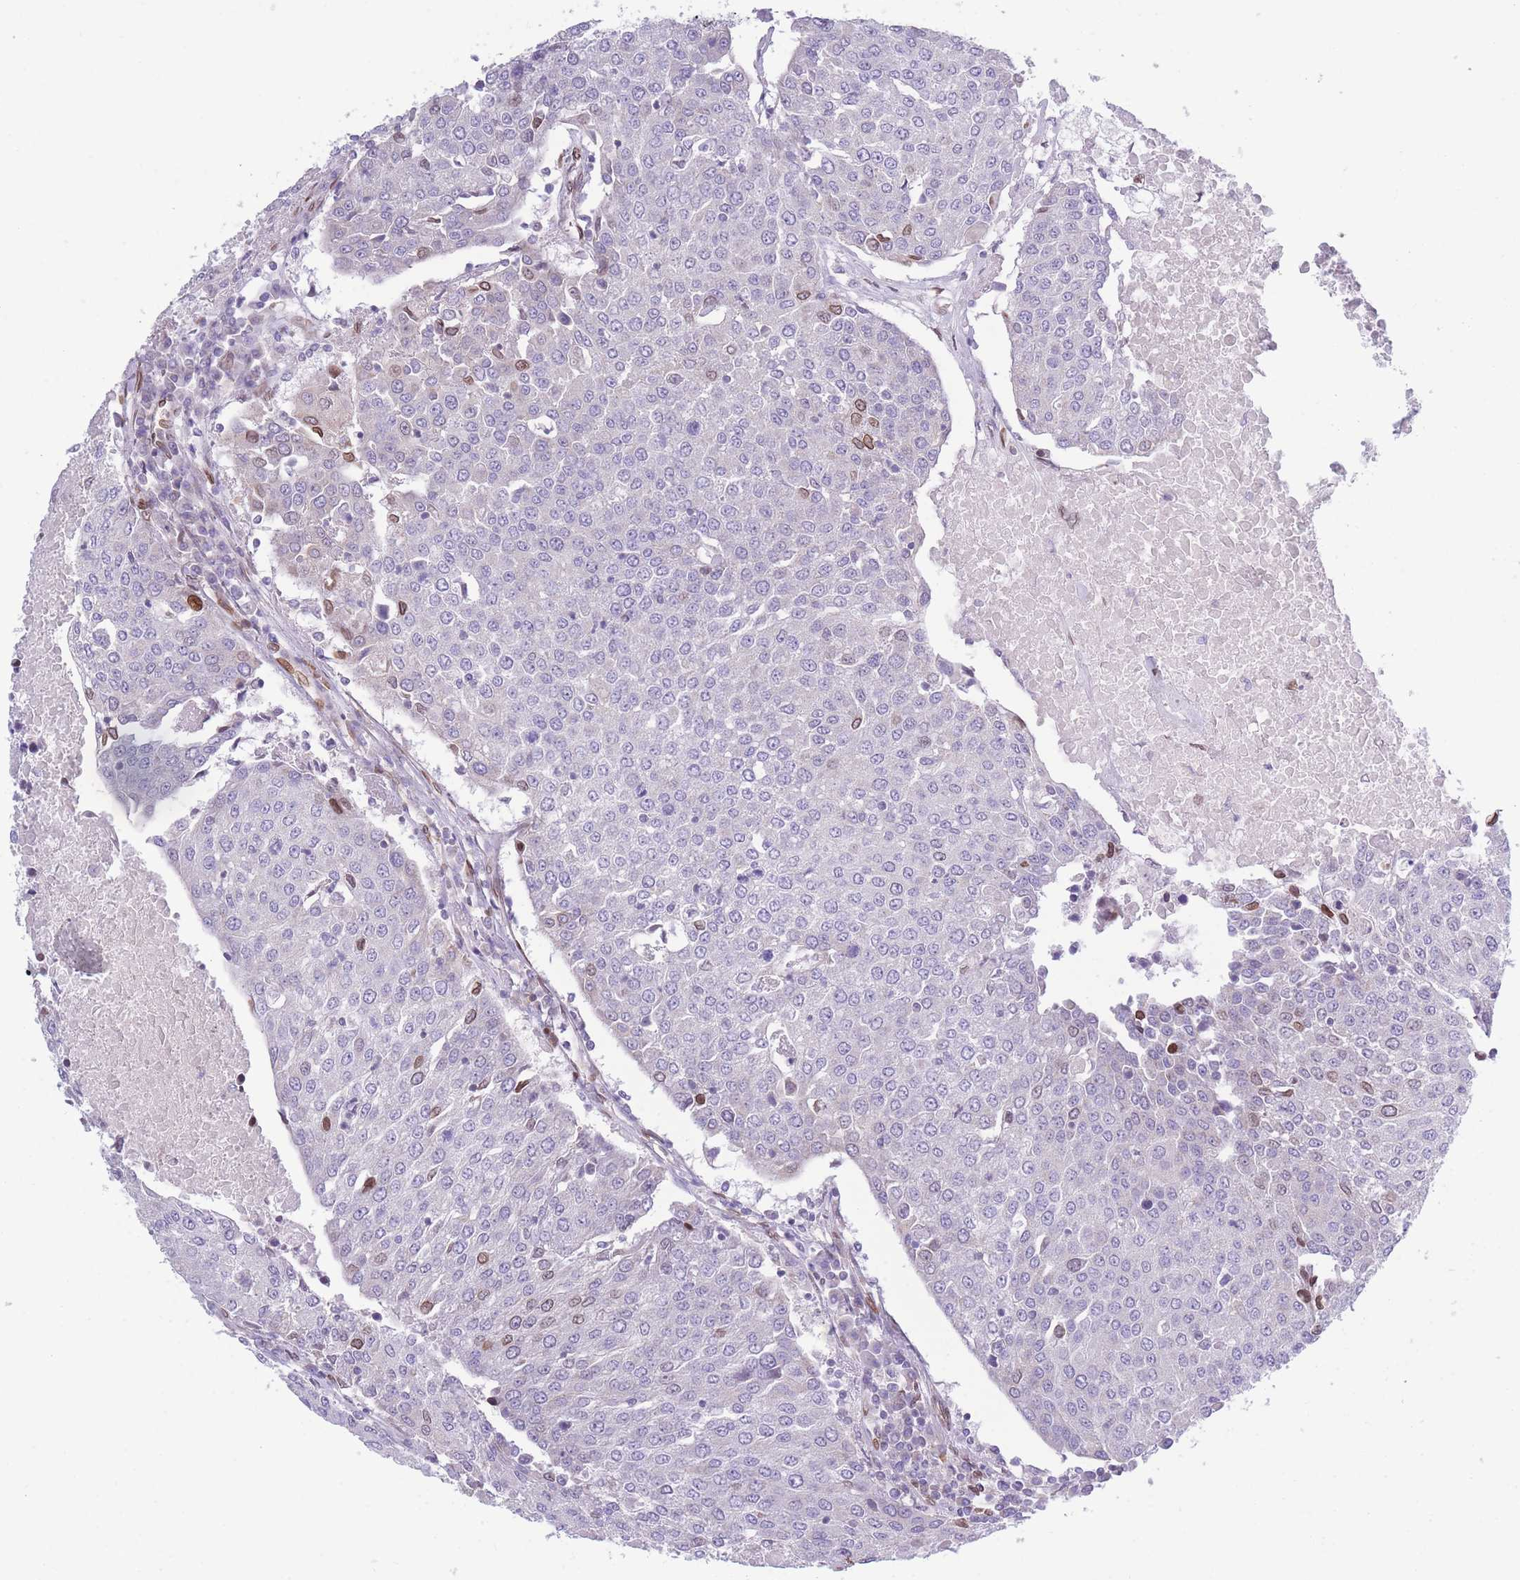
{"staining": {"intensity": "moderate", "quantity": "<25%", "location": "nuclear"}, "tissue": "urothelial cancer", "cell_type": "Tumor cells", "image_type": "cancer", "snomed": [{"axis": "morphology", "description": "Urothelial carcinoma, High grade"}, {"axis": "topography", "description": "Urinary bladder"}], "caption": "A brown stain labels moderate nuclear staining of a protein in human high-grade urothelial carcinoma tumor cells. The protein of interest is shown in brown color, while the nuclei are stained blue.", "gene": "PDHA1", "patient": {"sex": "female", "age": 85}}